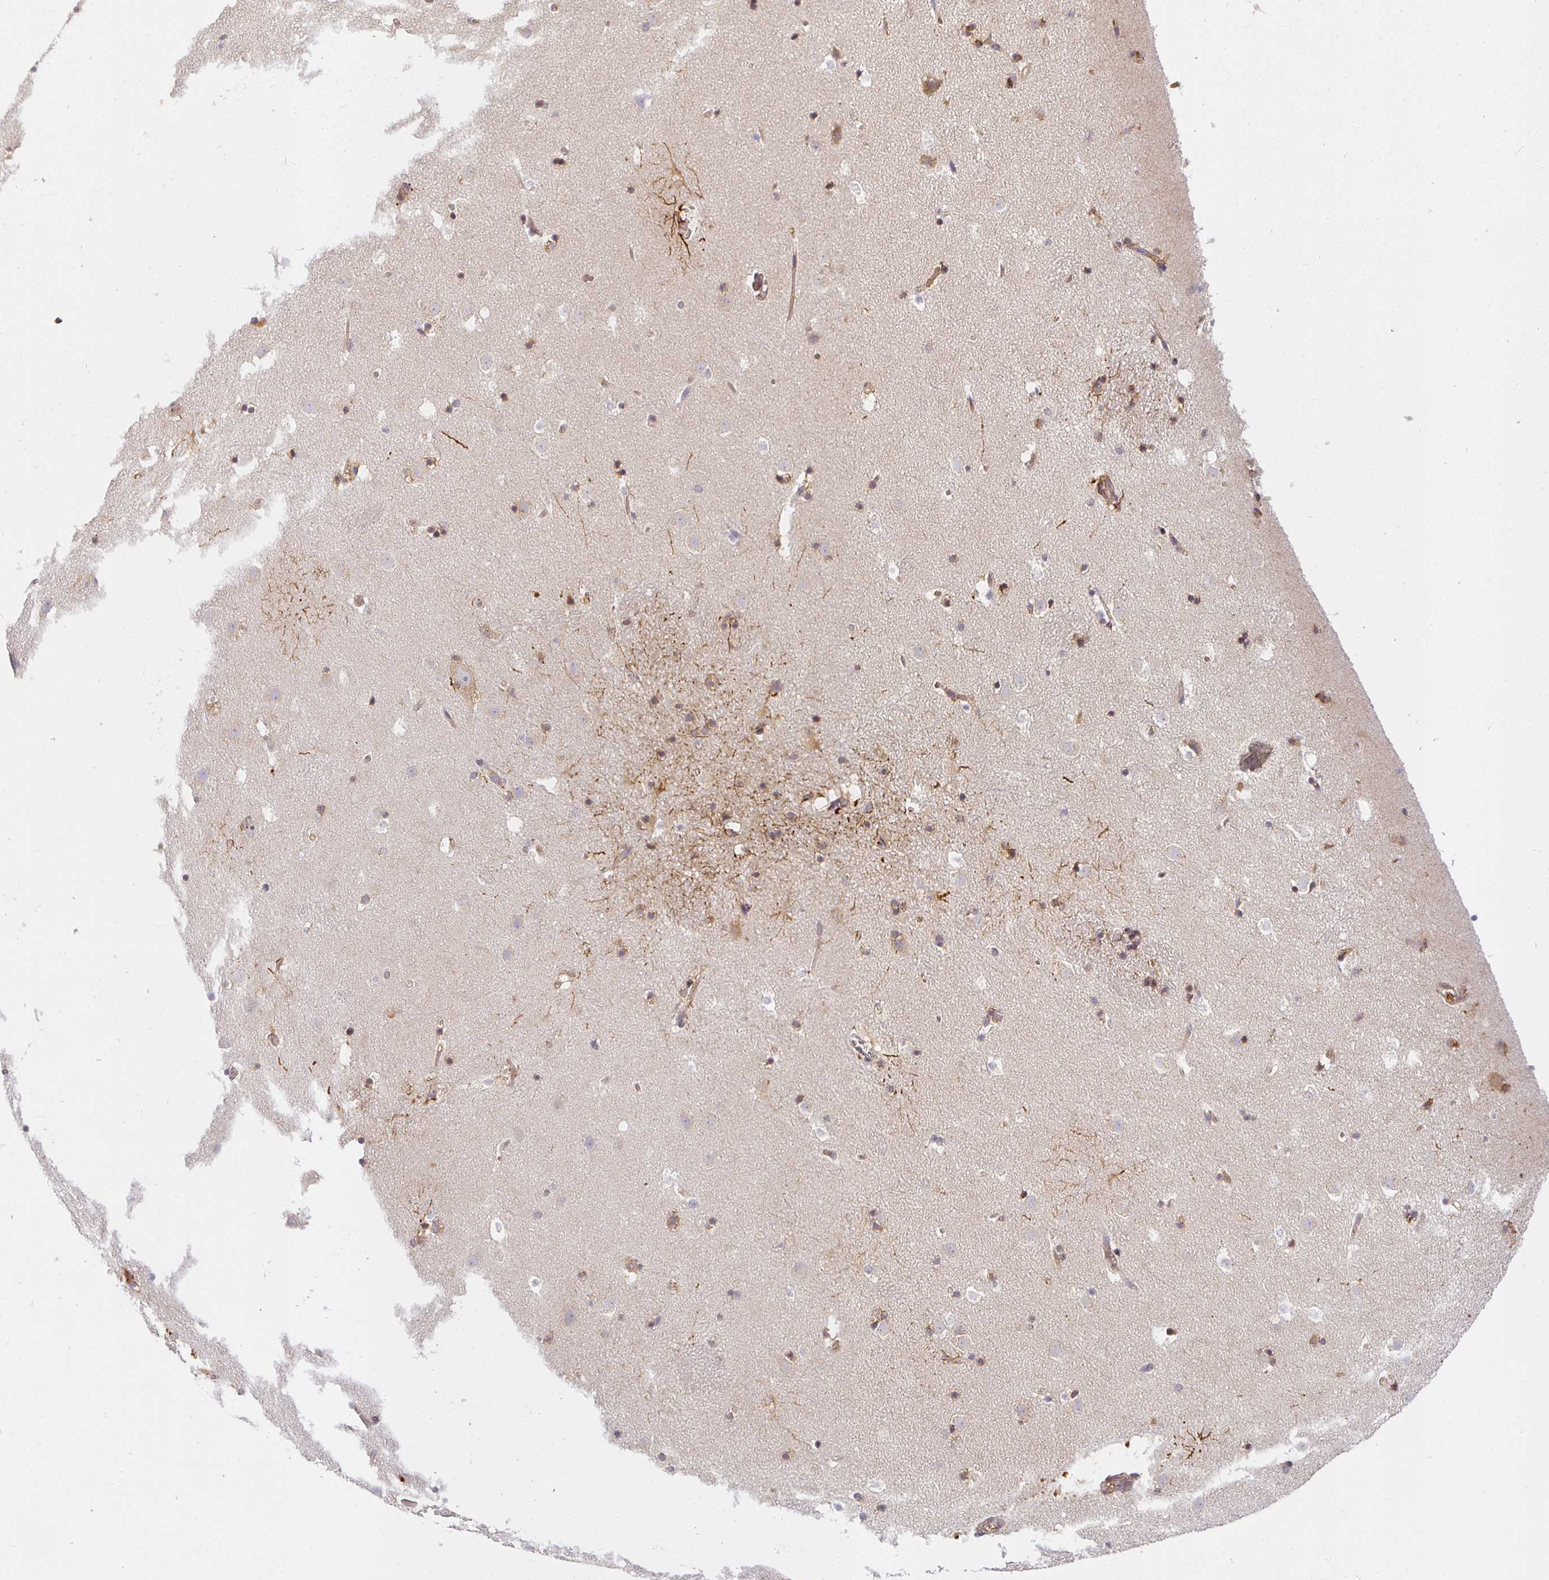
{"staining": {"intensity": "weak", "quantity": "<25%", "location": "cytoplasmic/membranous"}, "tissue": "caudate", "cell_type": "Glial cells", "image_type": "normal", "snomed": [{"axis": "morphology", "description": "Normal tissue, NOS"}, {"axis": "topography", "description": "Lateral ventricle wall"}], "caption": "A photomicrograph of caudate stained for a protein reveals no brown staining in glial cells.", "gene": "IRAK1", "patient": {"sex": "male", "age": 37}}